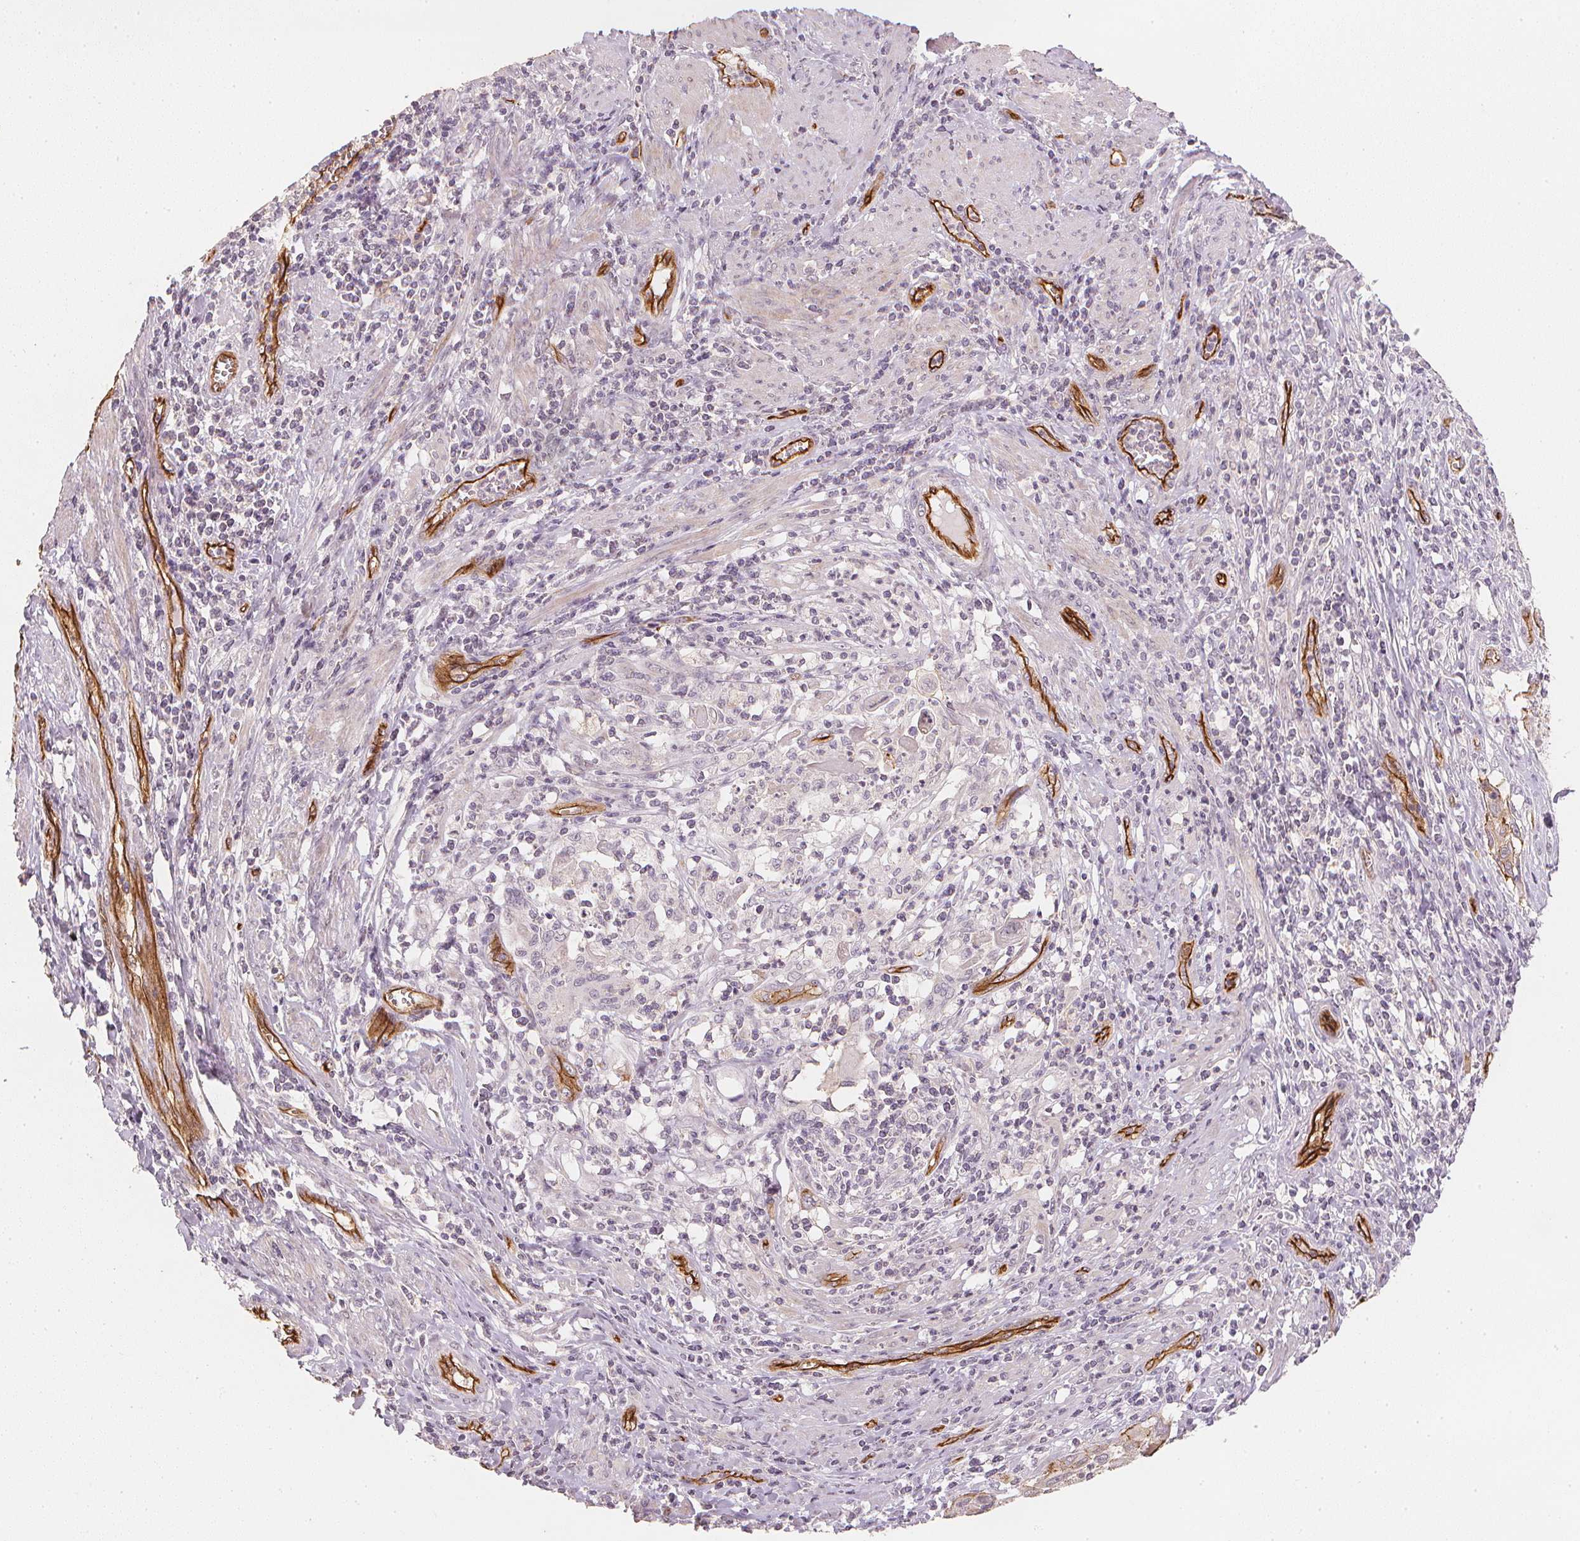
{"staining": {"intensity": "negative", "quantity": "none", "location": "none"}, "tissue": "cervical cancer", "cell_type": "Tumor cells", "image_type": "cancer", "snomed": [{"axis": "morphology", "description": "Squamous cell carcinoma, NOS"}, {"axis": "topography", "description": "Cervix"}], "caption": "Immunohistochemical staining of human squamous cell carcinoma (cervical) exhibits no significant positivity in tumor cells. (Brightfield microscopy of DAB immunohistochemistry (IHC) at high magnification).", "gene": "CIB1", "patient": {"sex": "female", "age": 70}}